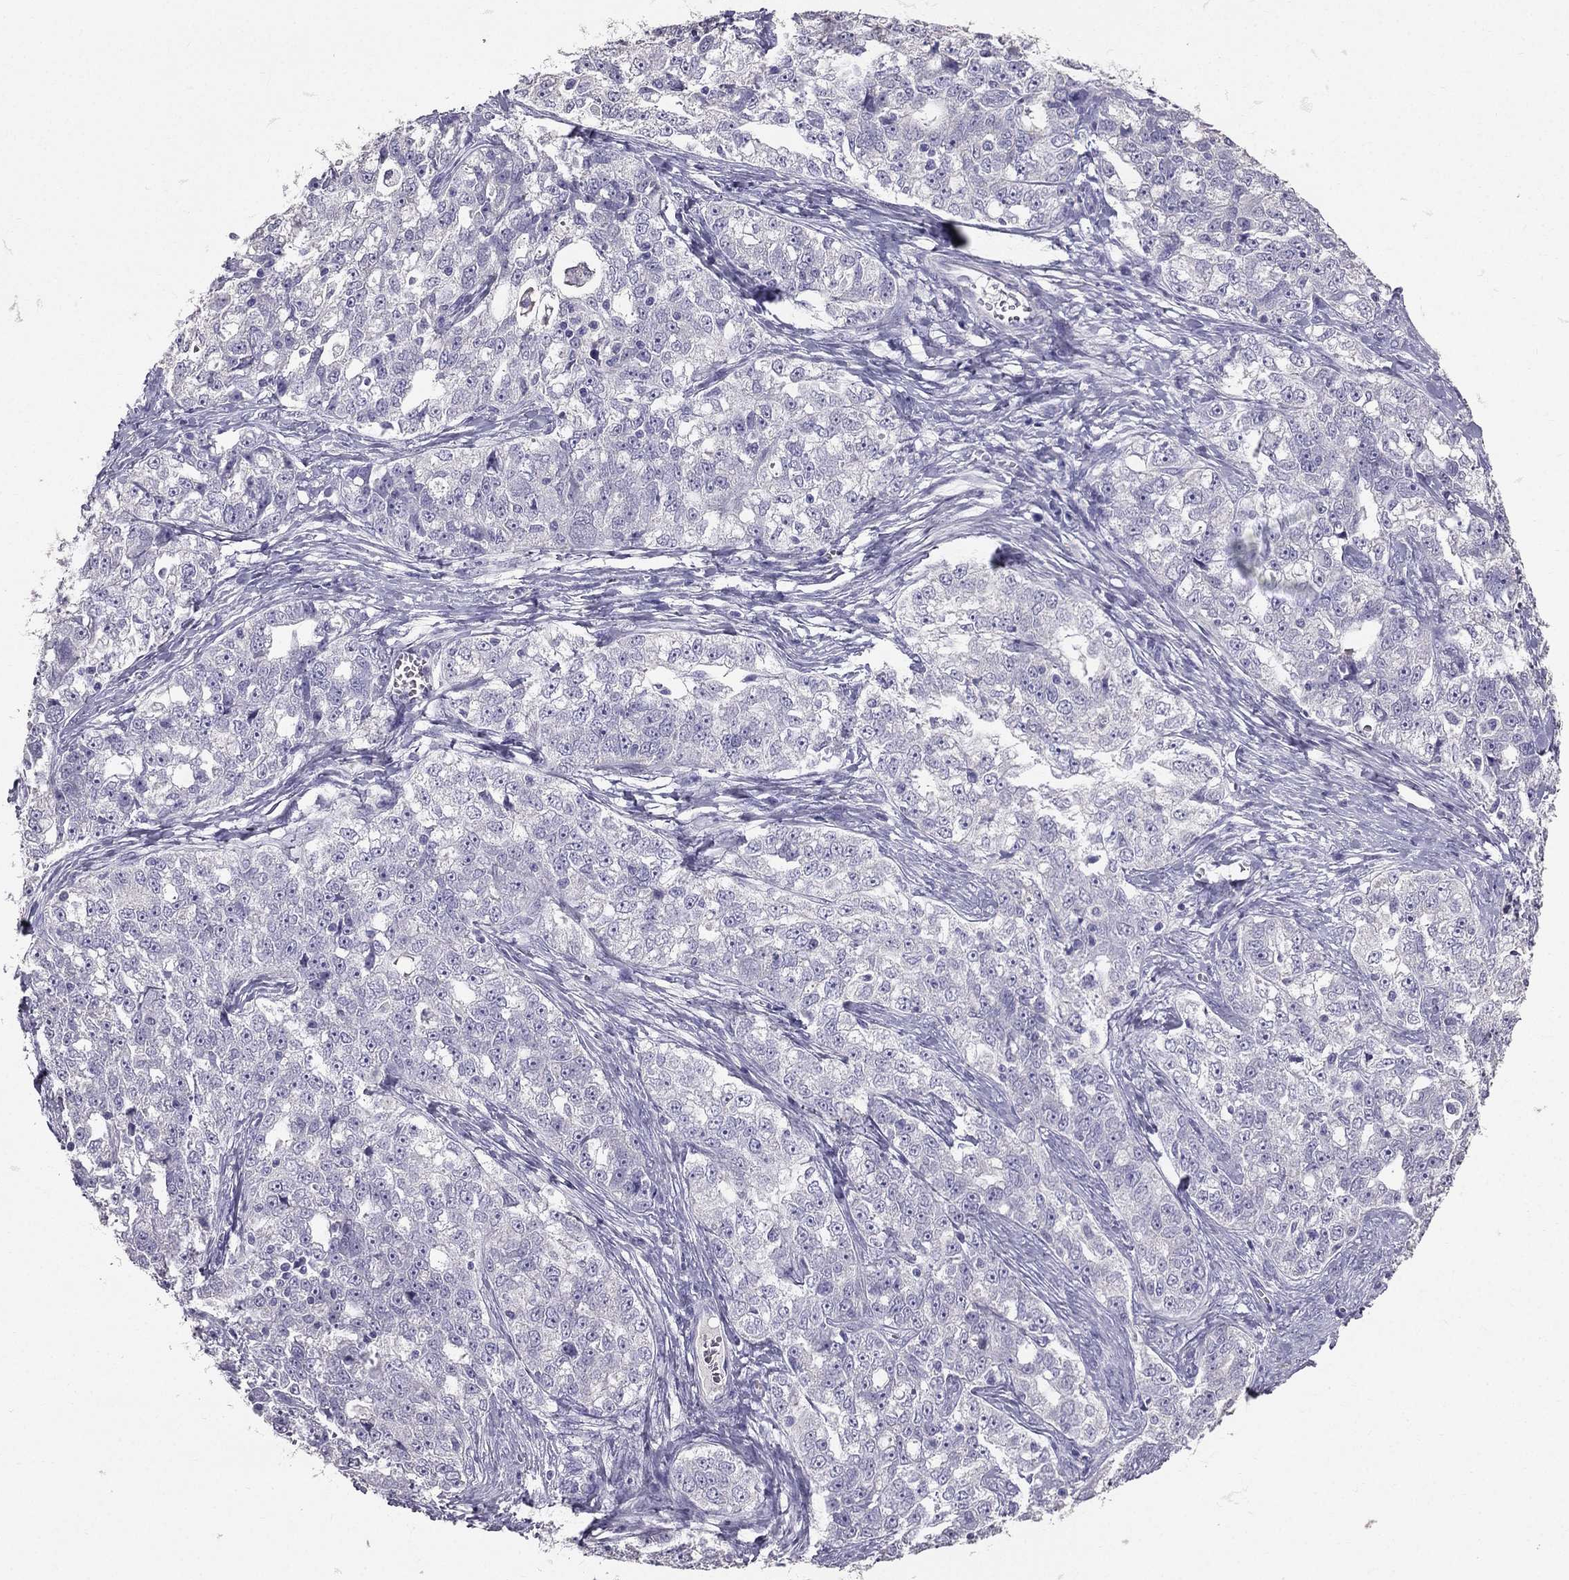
{"staining": {"intensity": "negative", "quantity": "none", "location": "none"}, "tissue": "ovarian cancer", "cell_type": "Tumor cells", "image_type": "cancer", "snomed": [{"axis": "morphology", "description": "Cystadenocarcinoma, serous, NOS"}, {"axis": "topography", "description": "Ovary"}], "caption": "This is an immunohistochemistry image of human serous cystadenocarcinoma (ovarian). There is no positivity in tumor cells.", "gene": "SCG5", "patient": {"sex": "female", "age": 51}}